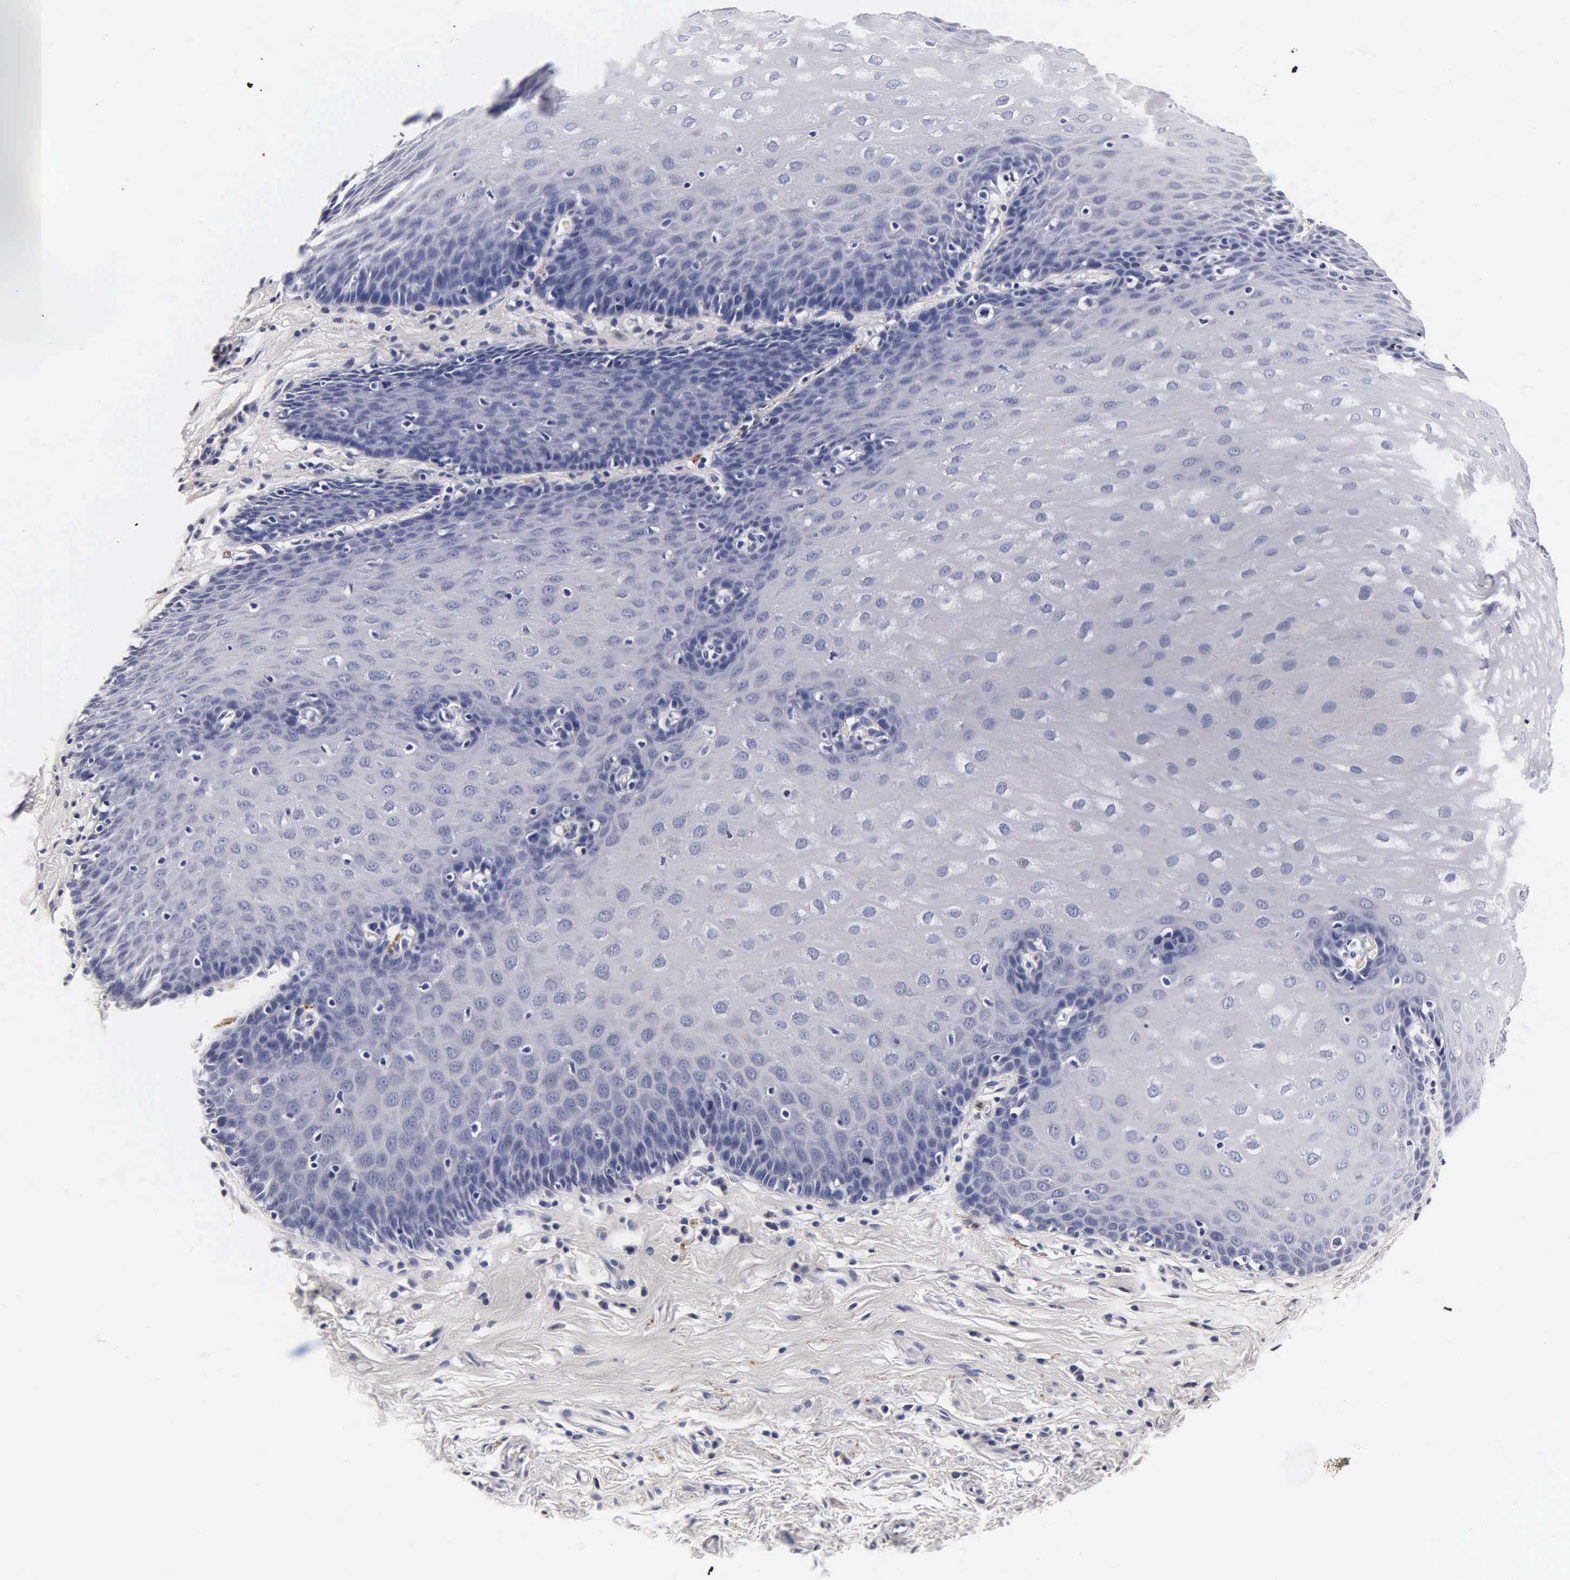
{"staining": {"intensity": "negative", "quantity": "none", "location": "none"}, "tissue": "esophagus", "cell_type": "Squamous epithelial cells", "image_type": "normal", "snomed": [{"axis": "morphology", "description": "Normal tissue, NOS"}, {"axis": "topography", "description": "Esophagus"}], "caption": "The image exhibits no staining of squamous epithelial cells in normal esophagus. The staining is performed using DAB (3,3'-diaminobenzidine) brown chromogen with nuclei counter-stained in using hematoxylin.", "gene": "ENO2", "patient": {"sex": "male", "age": 70}}